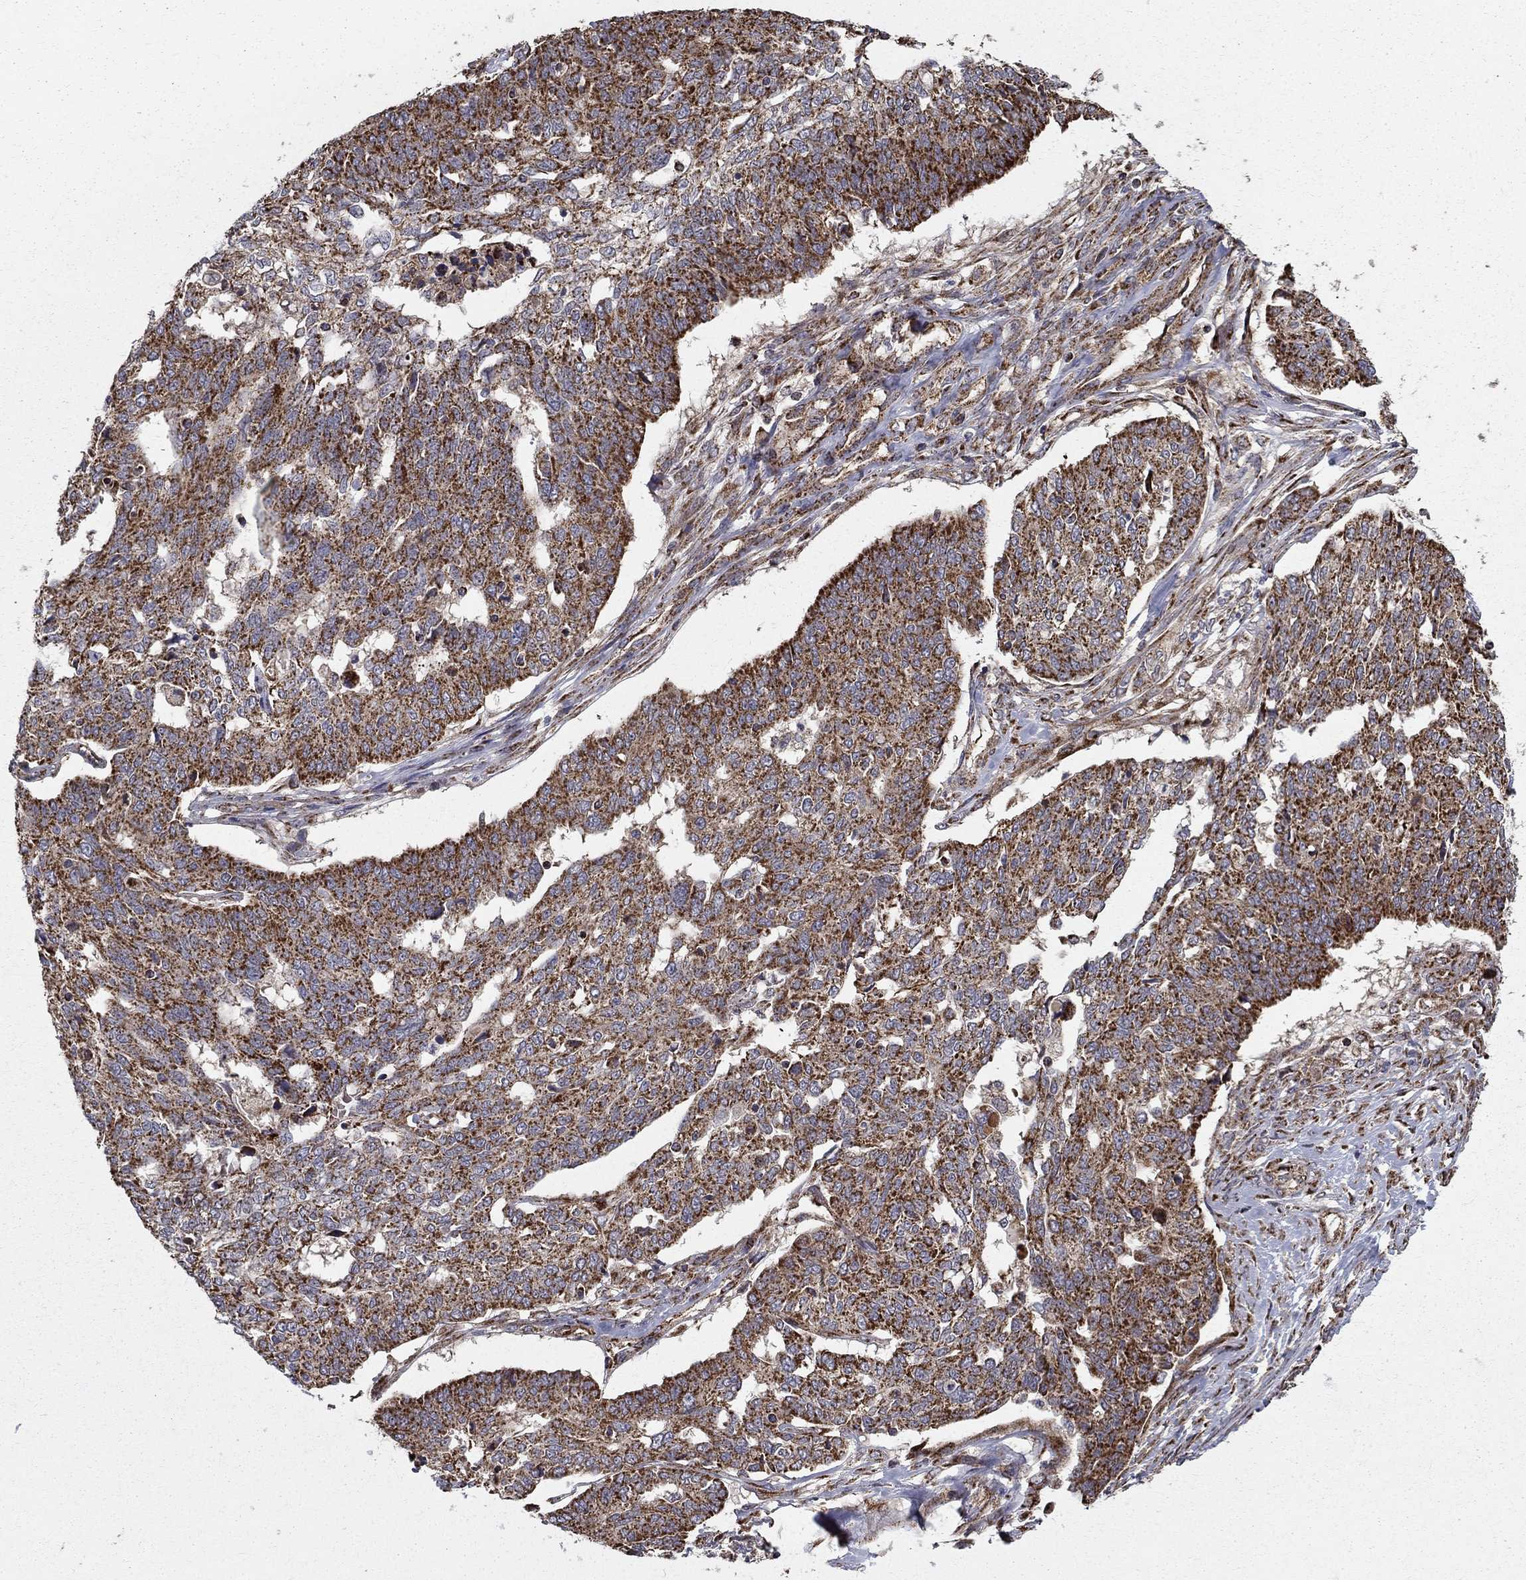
{"staining": {"intensity": "strong", "quantity": "25%-75%", "location": "cytoplasmic/membranous"}, "tissue": "ovarian cancer", "cell_type": "Tumor cells", "image_type": "cancer", "snomed": [{"axis": "morphology", "description": "Cystadenocarcinoma, serous, NOS"}, {"axis": "topography", "description": "Ovary"}], "caption": "This is a photomicrograph of IHC staining of ovarian cancer (serous cystadenocarcinoma), which shows strong staining in the cytoplasmic/membranous of tumor cells.", "gene": "NDUFS8", "patient": {"sex": "female", "age": 67}}